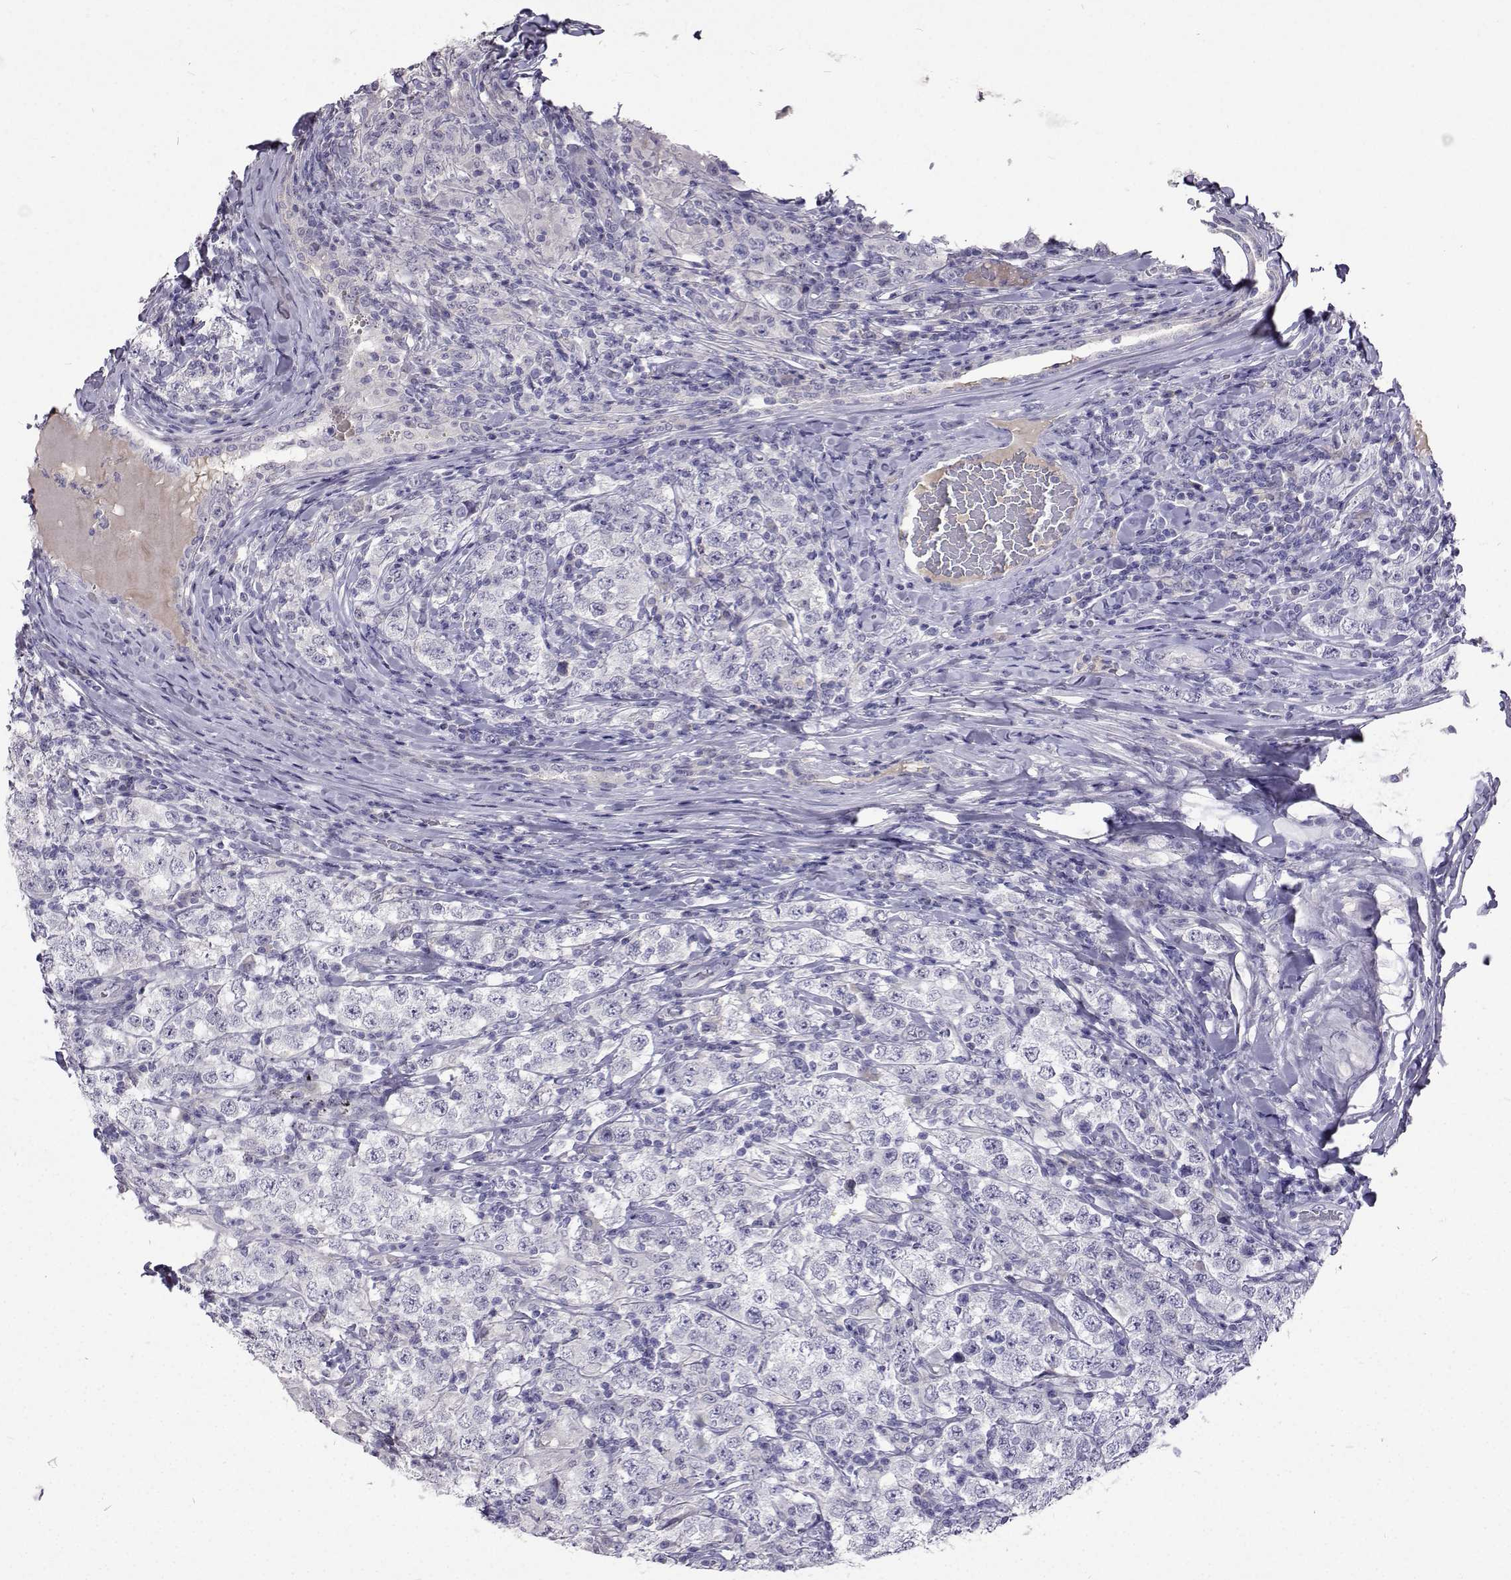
{"staining": {"intensity": "negative", "quantity": "none", "location": "none"}, "tissue": "testis cancer", "cell_type": "Tumor cells", "image_type": "cancer", "snomed": [{"axis": "morphology", "description": "Seminoma, NOS"}, {"axis": "morphology", "description": "Carcinoma, Embryonal, NOS"}, {"axis": "topography", "description": "Testis"}], "caption": "Embryonal carcinoma (testis) stained for a protein using IHC shows no positivity tumor cells.", "gene": "CFAP44", "patient": {"sex": "male", "age": 41}}